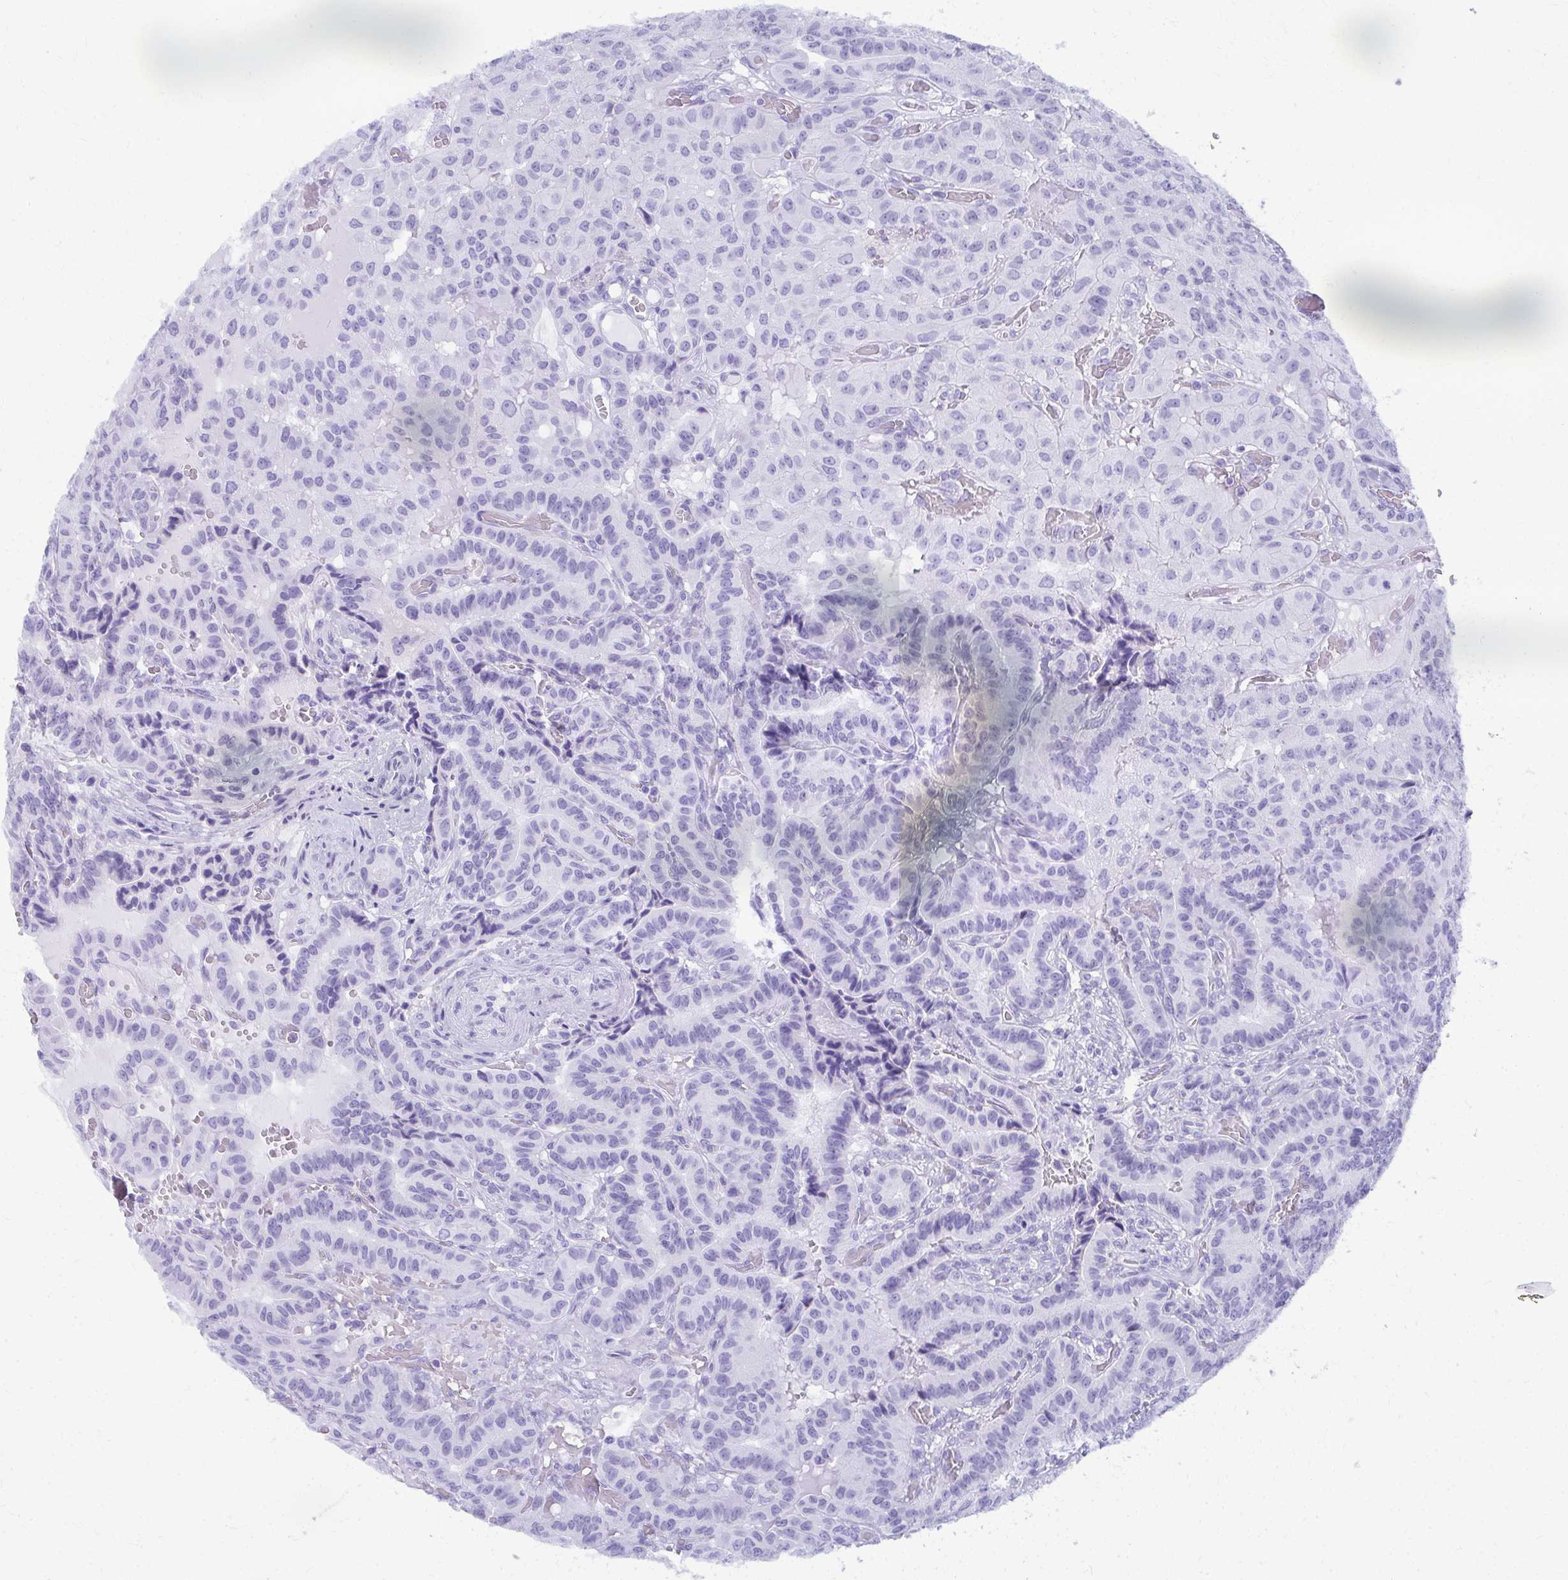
{"staining": {"intensity": "negative", "quantity": "none", "location": "none"}, "tissue": "thyroid cancer", "cell_type": "Tumor cells", "image_type": "cancer", "snomed": [{"axis": "morphology", "description": "Papillary adenocarcinoma, NOS"}, {"axis": "morphology", "description": "Papillary adenoma metastatic"}, {"axis": "topography", "description": "Thyroid gland"}], "caption": "A photomicrograph of thyroid cancer stained for a protein demonstrates no brown staining in tumor cells. Nuclei are stained in blue.", "gene": "MAF1", "patient": {"sex": "male", "age": 87}}